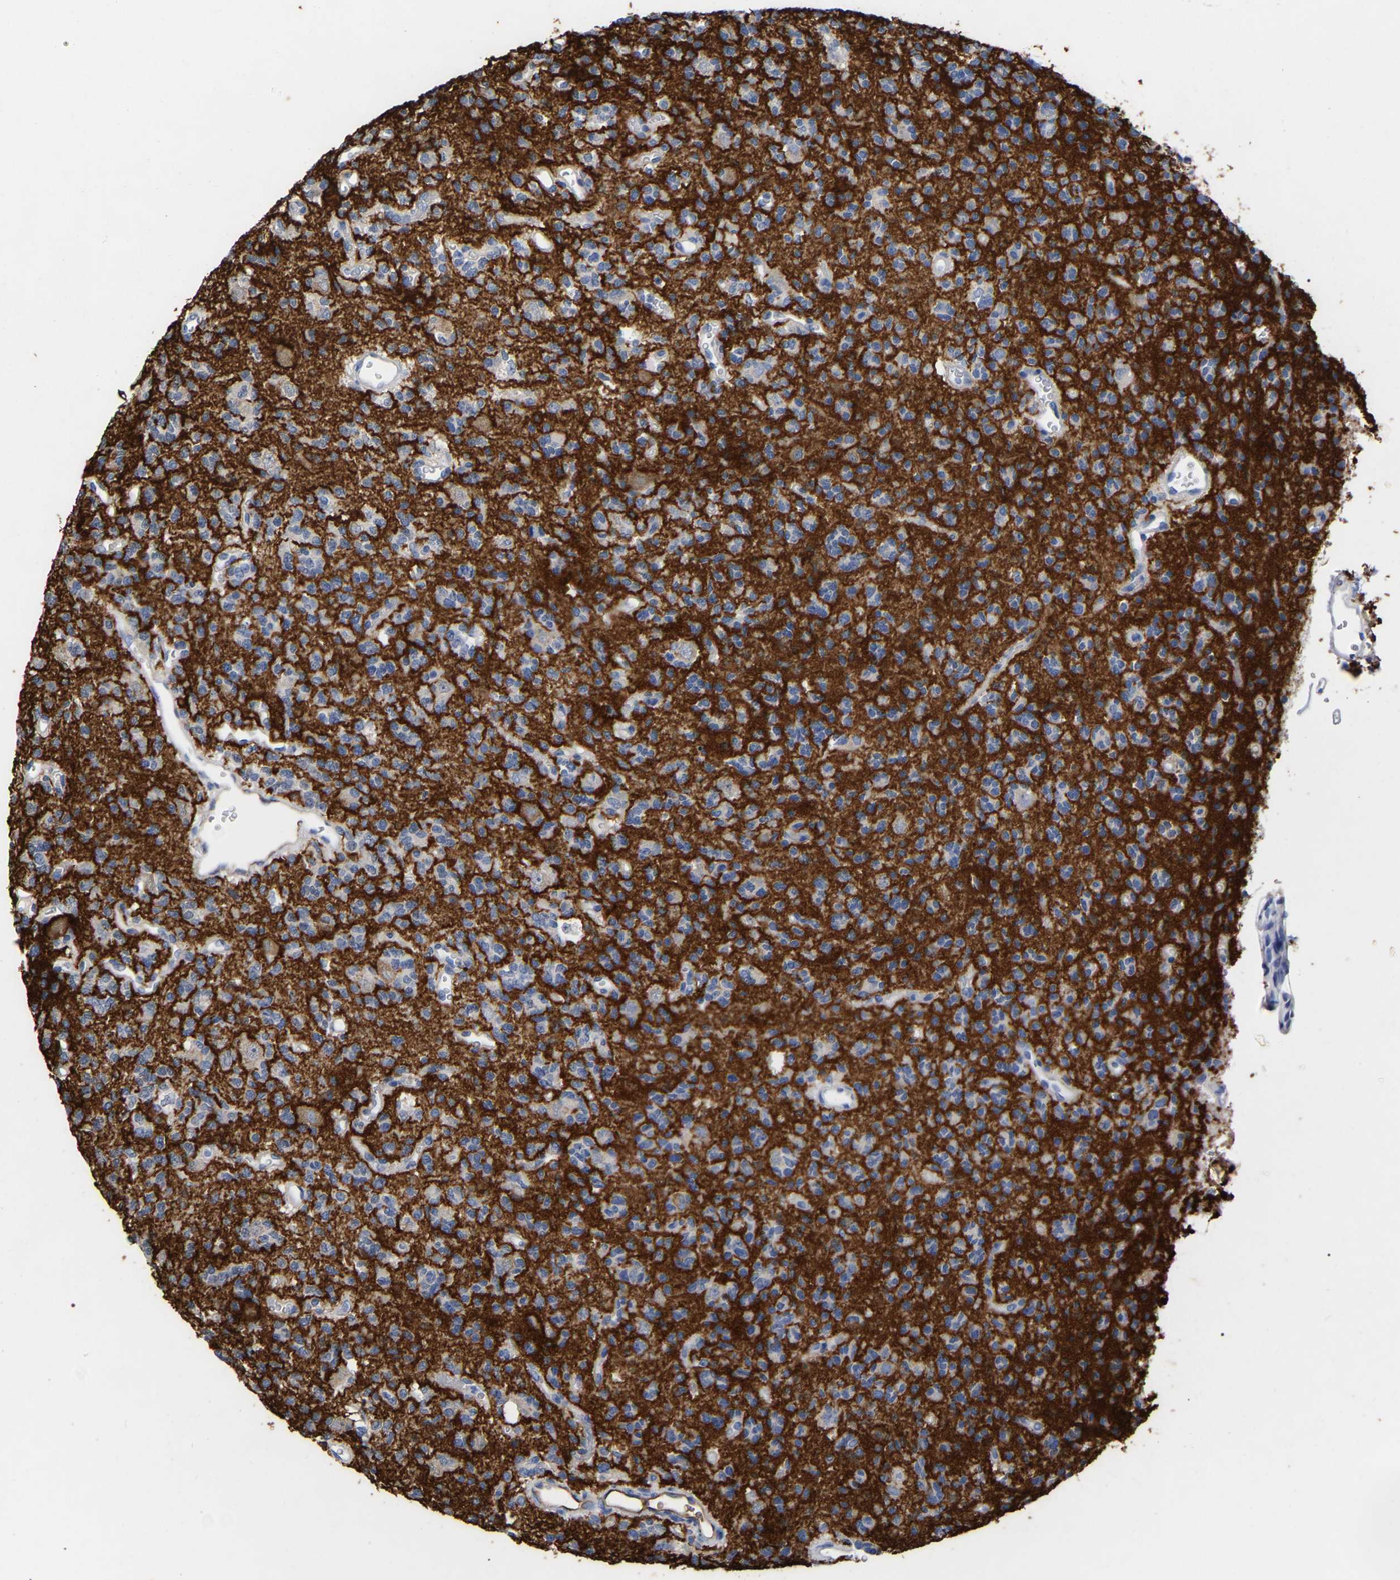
{"staining": {"intensity": "negative", "quantity": "none", "location": "none"}, "tissue": "glioma", "cell_type": "Tumor cells", "image_type": "cancer", "snomed": [{"axis": "morphology", "description": "Glioma, malignant, Low grade"}, {"axis": "topography", "description": "Brain"}], "caption": "Malignant glioma (low-grade) stained for a protein using immunohistochemistry (IHC) exhibits no positivity tumor cells.", "gene": "HAPLN1", "patient": {"sex": "male", "age": 38}}